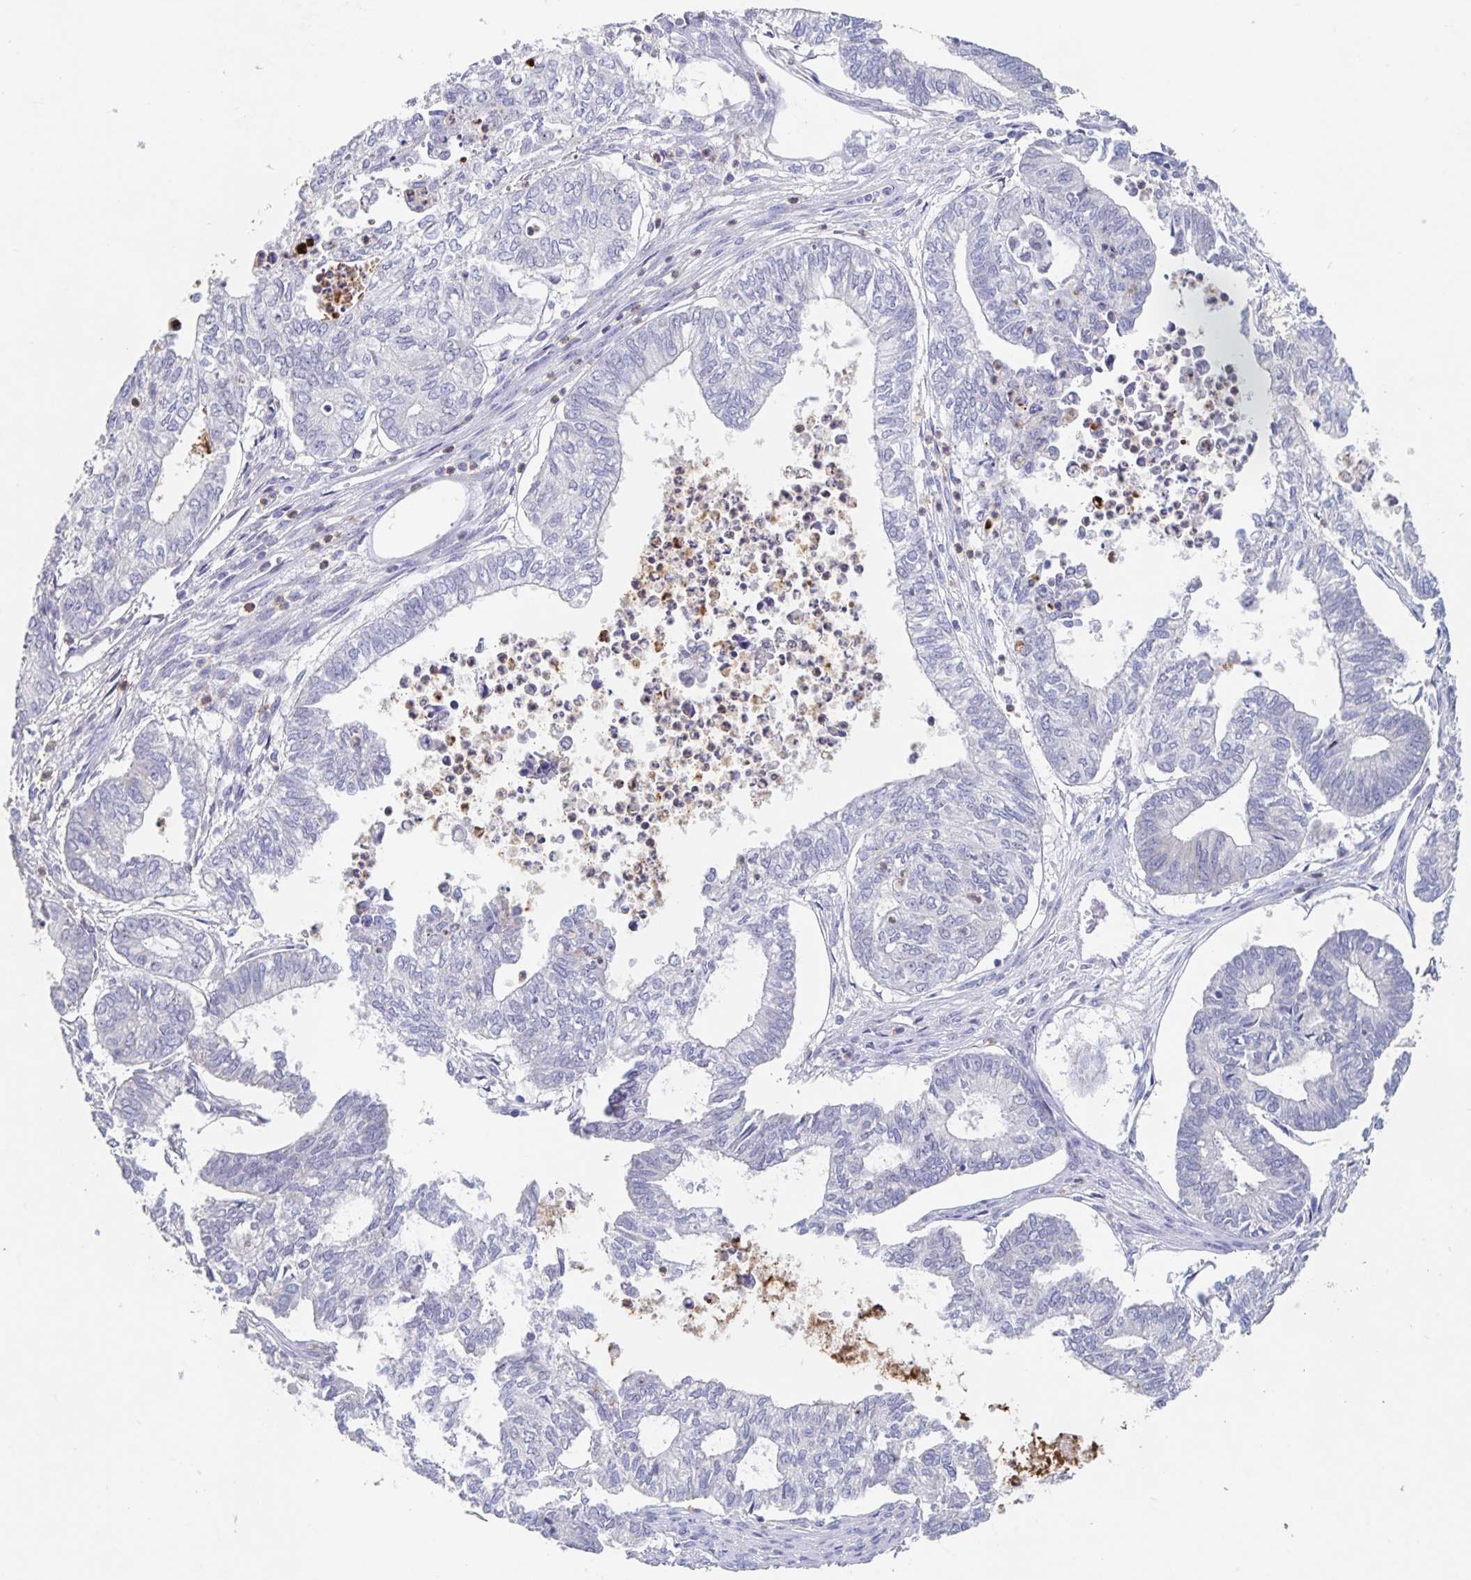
{"staining": {"intensity": "negative", "quantity": "none", "location": "none"}, "tissue": "ovarian cancer", "cell_type": "Tumor cells", "image_type": "cancer", "snomed": [{"axis": "morphology", "description": "Carcinoma, endometroid"}, {"axis": "topography", "description": "Ovary"}], "caption": "The image displays no staining of tumor cells in endometroid carcinoma (ovarian). (DAB (3,3'-diaminobenzidine) immunohistochemistry visualized using brightfield microscopy, high magnification).", "gene": "CDC42BPG", "patient": {"sex": "female", "age": 64}}